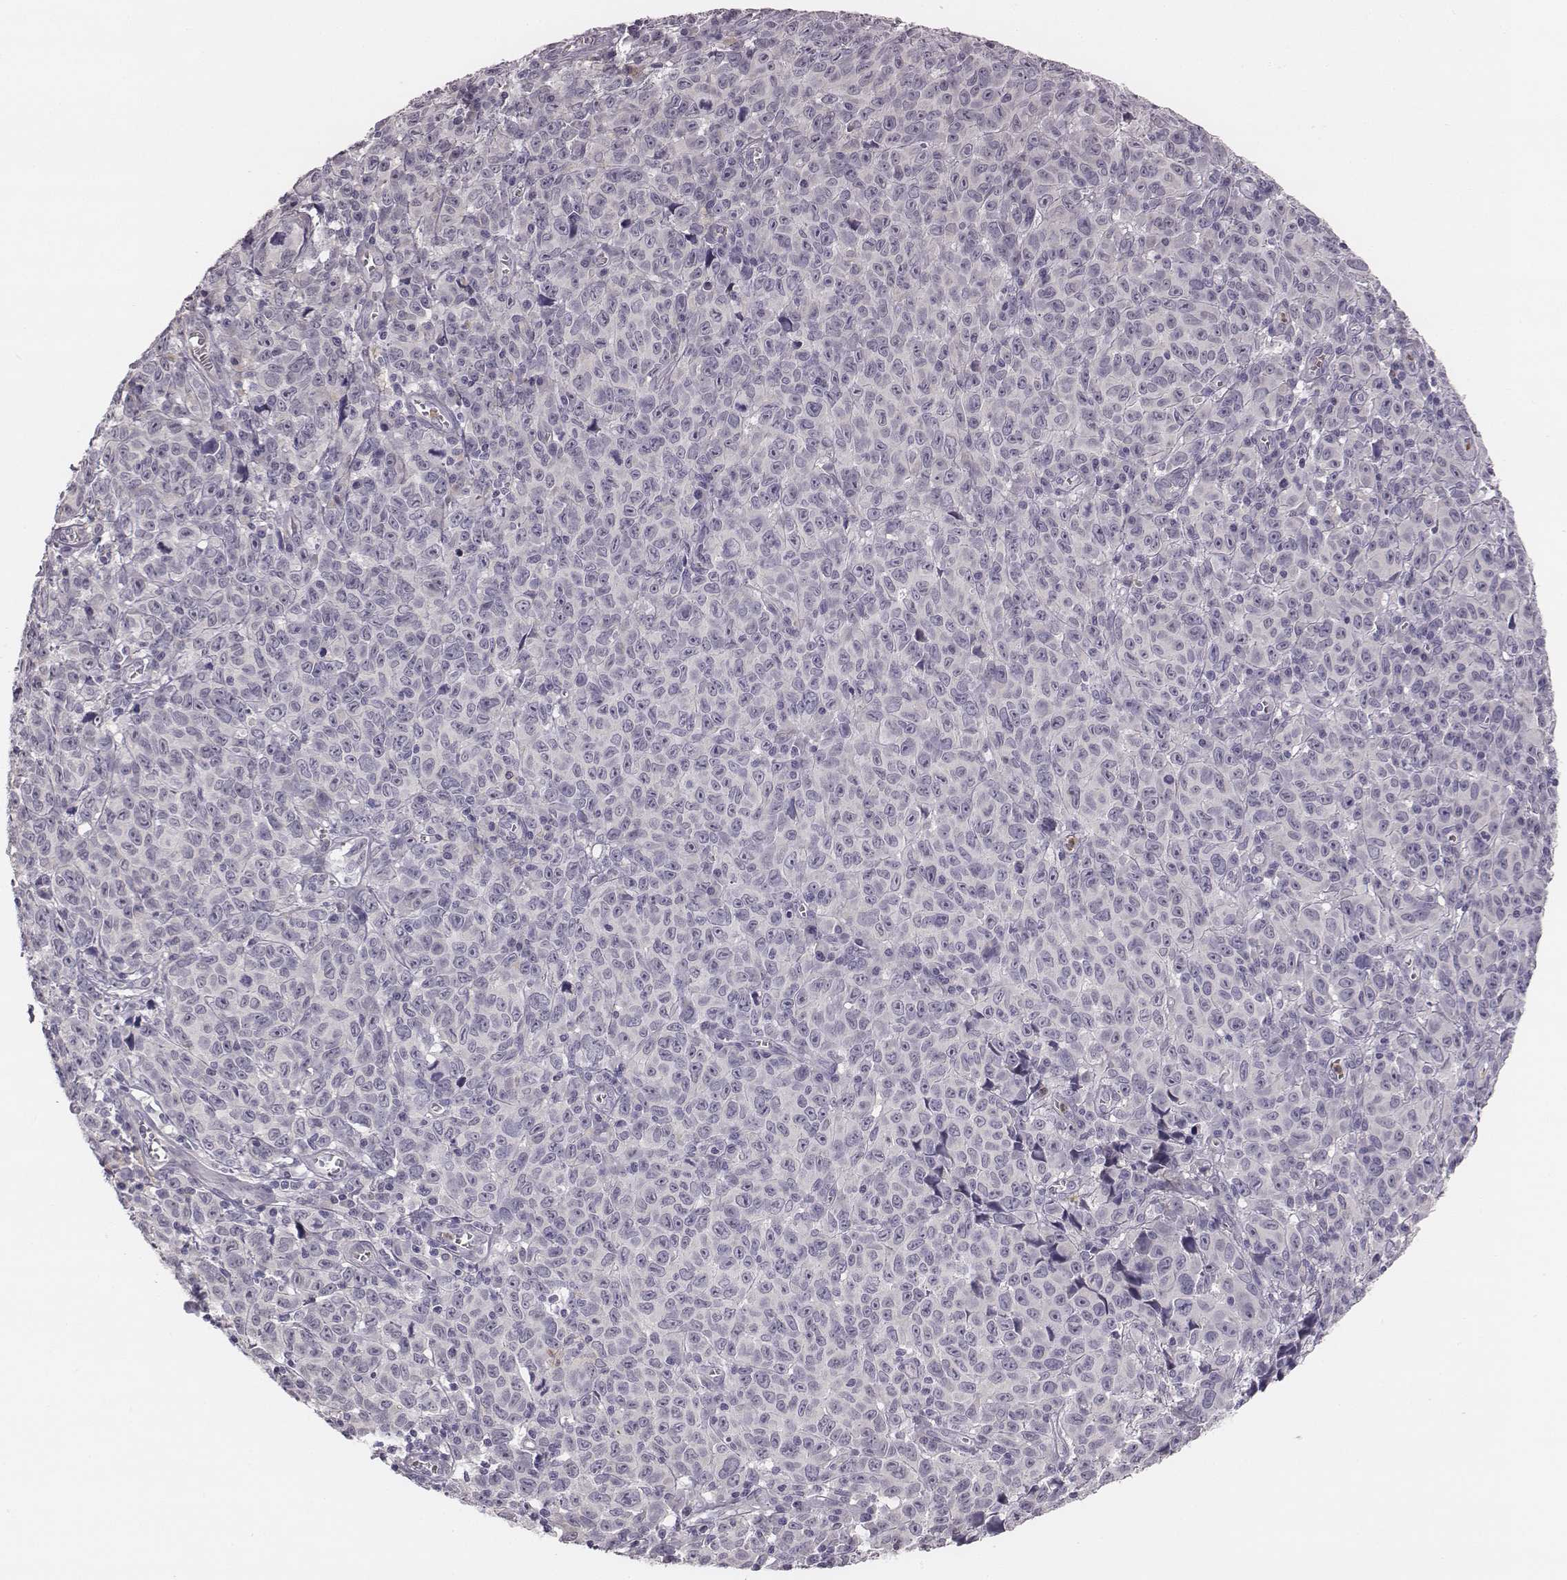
{"staining": {"intensity": "negative", "quantity": "none", "location": "none"}, "tissue": "melanoma", "cell_type": "Tumor cells", "image_type": "cancer", "snomed": [{"axis": "morphology", "description": "Malignant melanoma, NOS"}, {"axis": "topography", "description": "Vulva, labia, clitoris and Bartholin´s gland, NO"}], "caption": "Melanoma was stained to show a protein in brown. There is no significant staining in tumor cells. (Stains: DAB (3,3'-diaminobenzidine) IHC with hematoxylin counter stain, Microscopy: brightfield microscopy at high magnification).", "gene": "KCNJ12", "patient": {"sex": "female", "age": 75}}